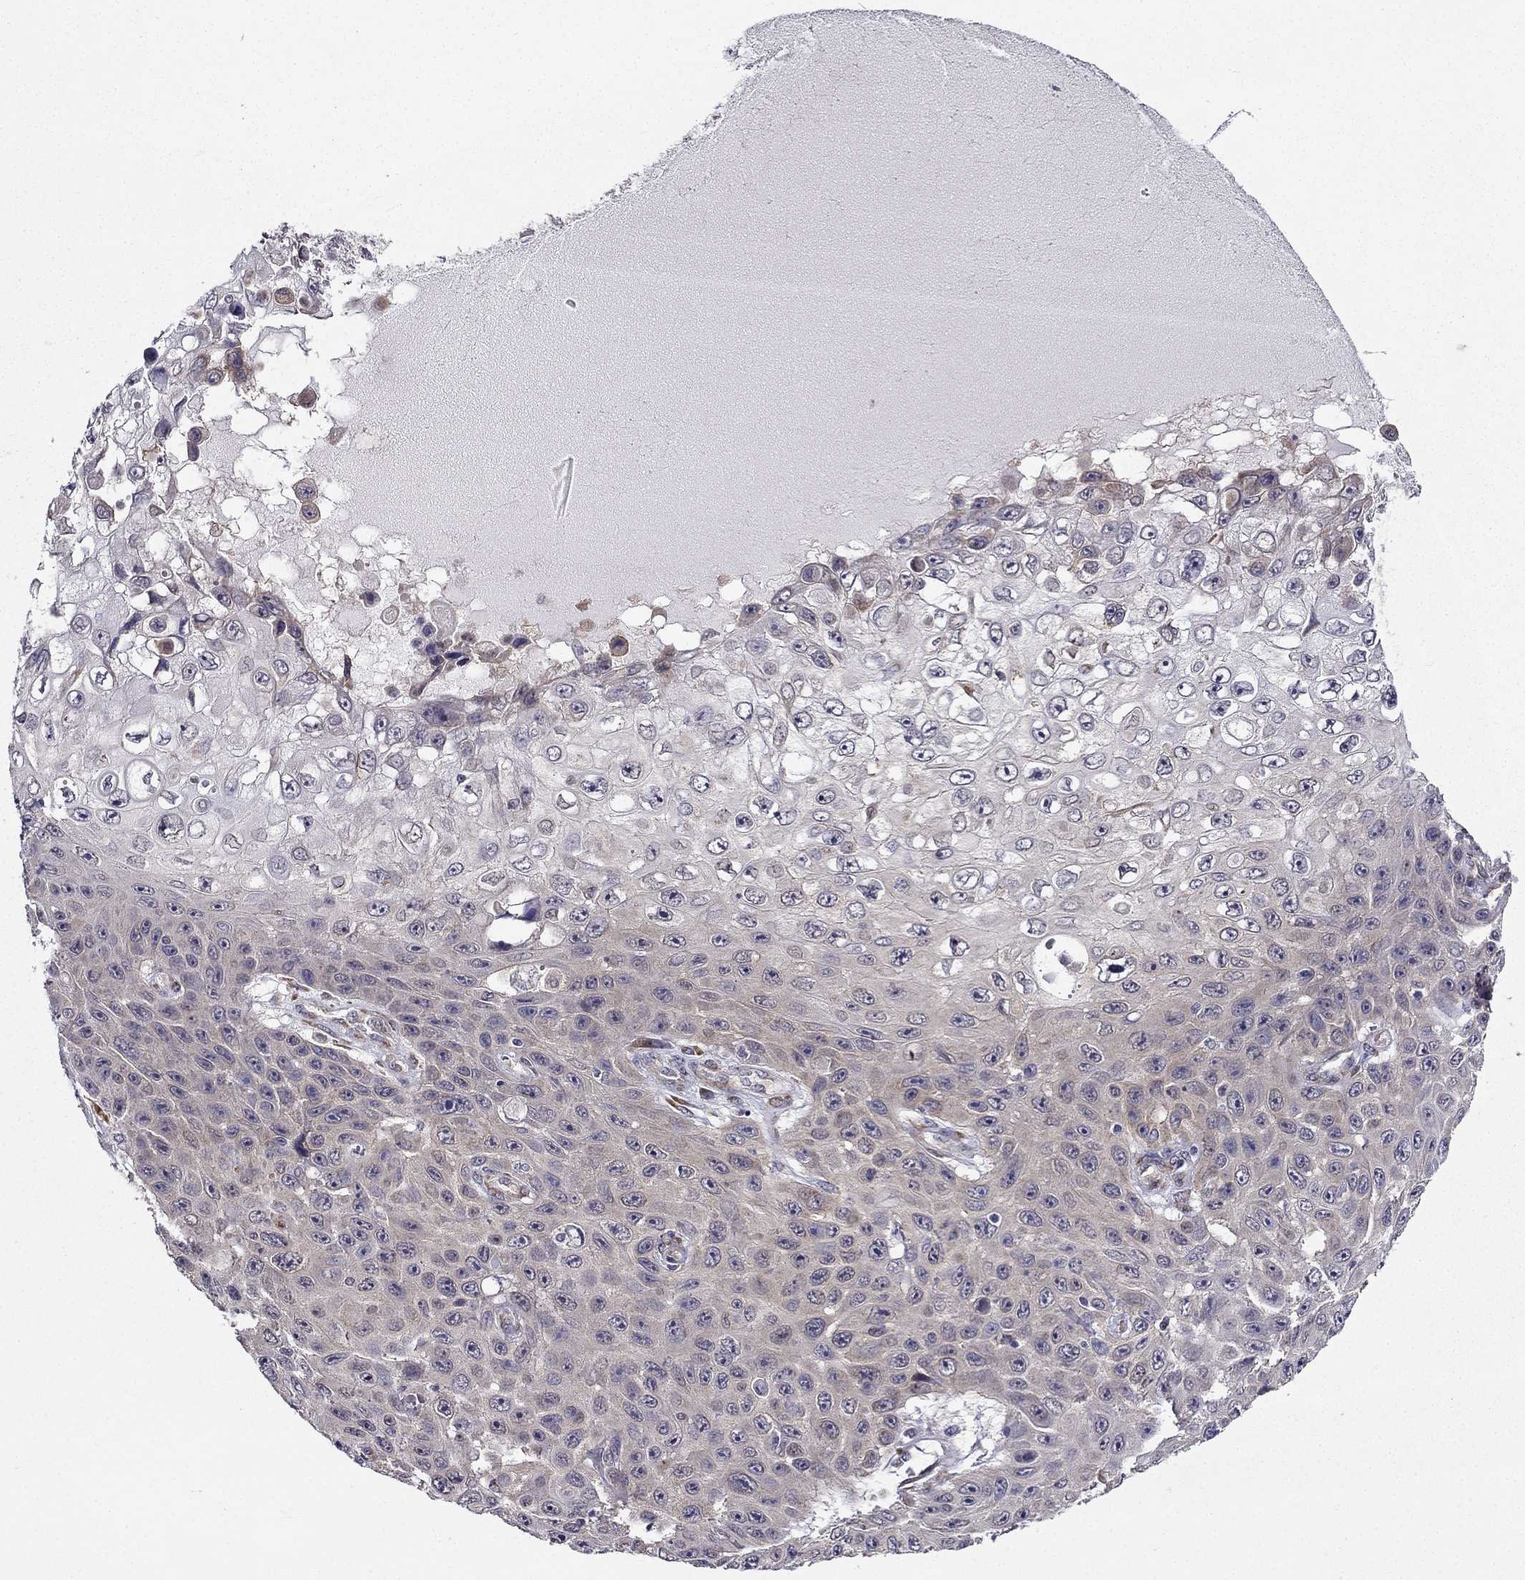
{"staining": {"intensity": "weak", "quantity": "<25%", "location": "cytoplasmic/membranous"}, "tissue": "skin cancer", "cell_type": "Tumor cells", "image_type": "cancer", "snomed": [{"axis": "morphology", "description": "Squamous cell carcinoma, NOS"}, {"axis": "topography", "description": "Skin"}], "caption": "IHC micrograph of neoplastic tissue: skin squamous cell carcinoma stained with DAB (3,3'-diaminobenzidine) exhibits no significant protein positivity in tumor cells.", "gene": "ARHGEF28", "patient": {"sex": "male", "age": 82}}